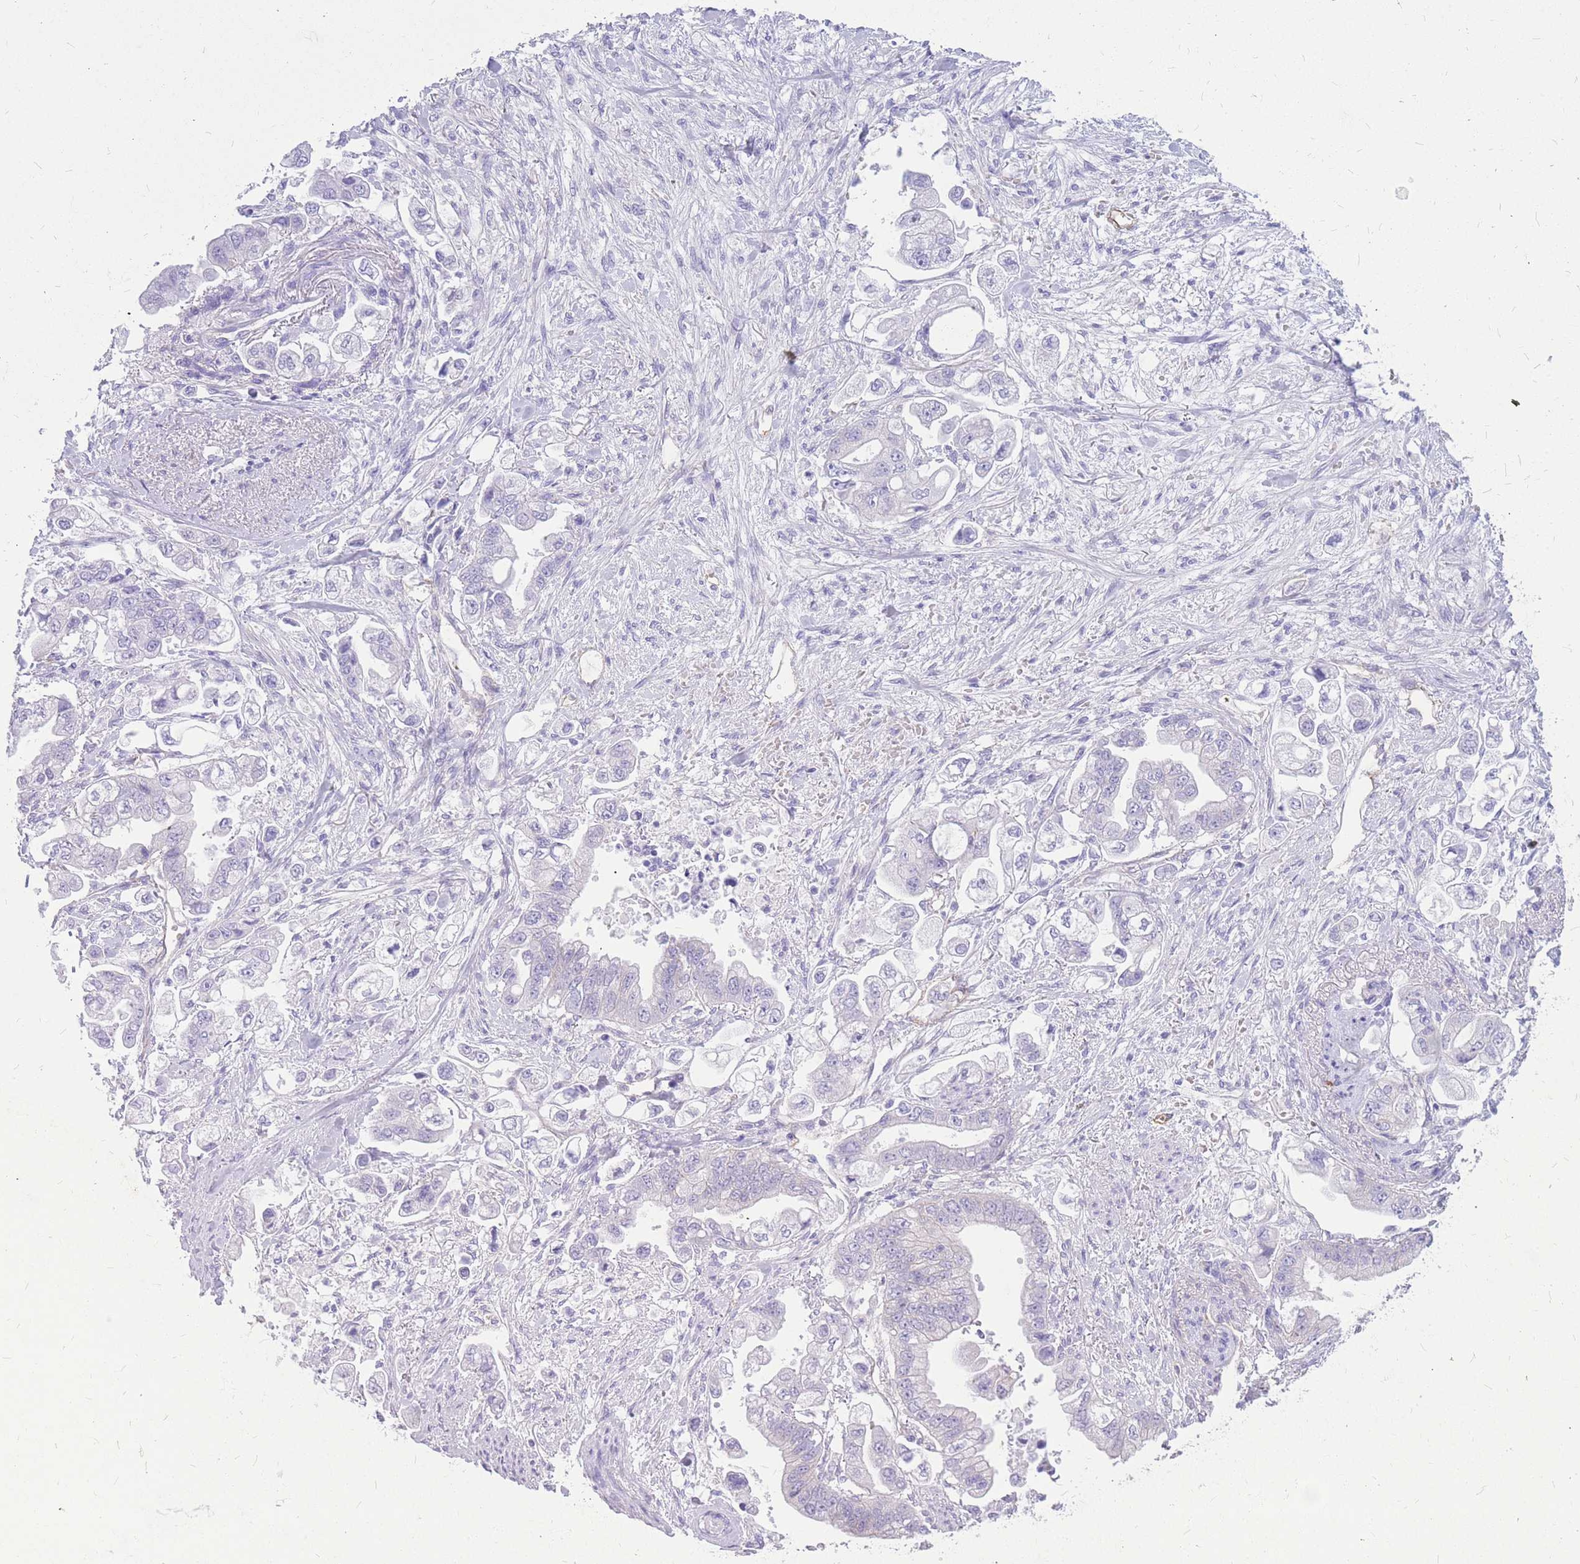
{"staining": {"intensity": "negative", "quantity": "none", "location": "none"}, "tissue": "stomach cancer", "cell_type": "Tumor cells", "image_type": "cancer", "snomed": [{"axis": "morphology", "description": "Adenocarcinoma, NOS"}, {"axis": "topography", "description": "Stomach"}], "caption": "Immunohistochemical staining of human stomach adenocarcinoma displays no significant staining in tumor cells.", "gene": "ADD2", "patient": {"sex": "male", "age": 62}}